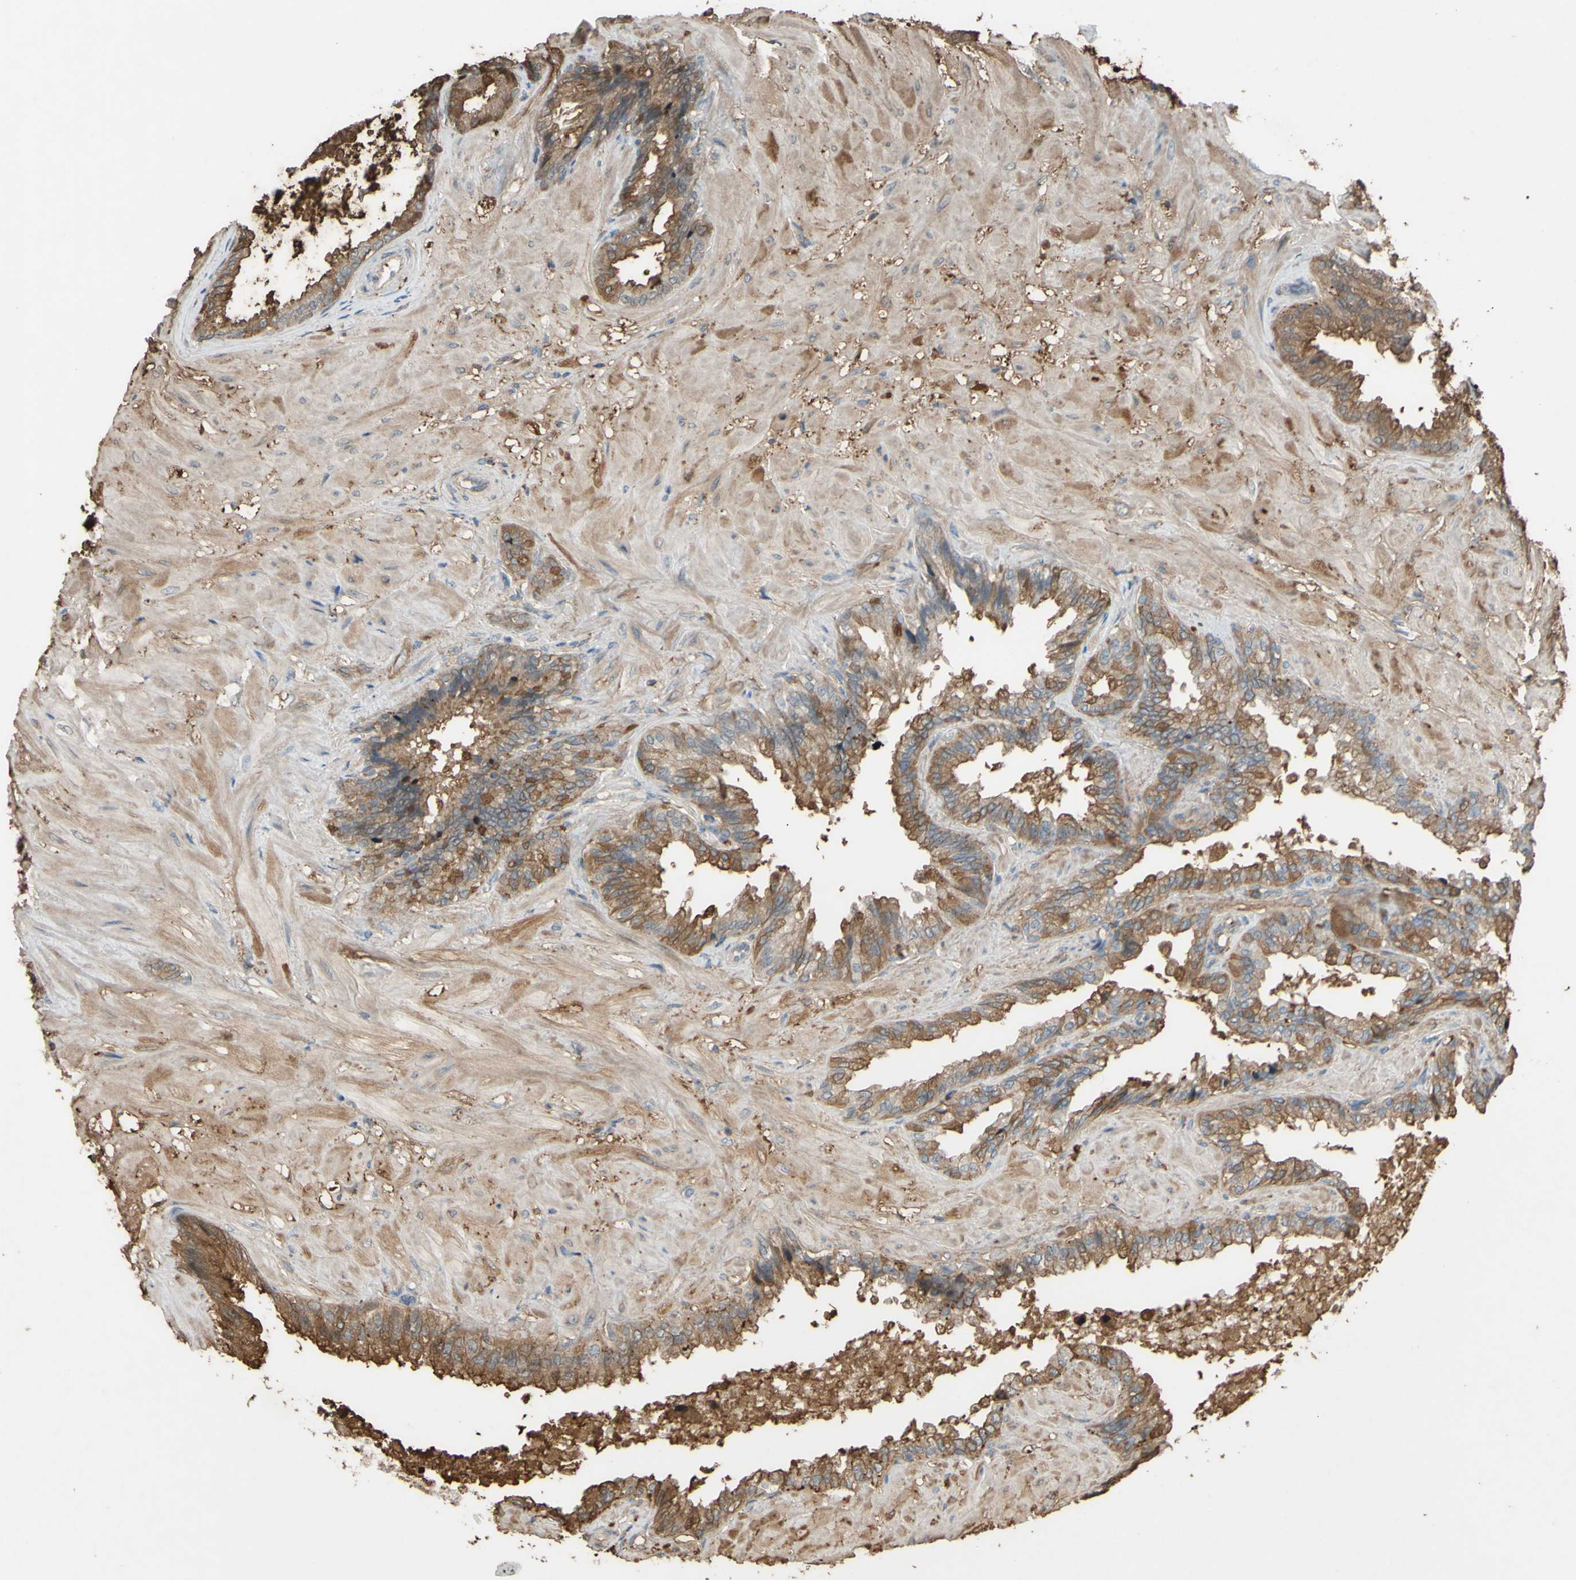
{"staining": {"intensity": "moderate", "quantity": "<25%", "location": "cytoplasmic/membranous"}, "tissue": "seminal vesicle", "cell_type": "Glandular cells", "image_type": "normal", "snomed": [{"axis": "morphology", "description": "Normal tissue, NOS"}, {"axis": "topography", "description": "Seminal veicle"}], "caption": "This micrograph exhibits immunohistochemistry staining of benign seminal vesicle, with low moderate cytoplasmic/membranous staining in approximately <25% of glandular cells.", "gene": "PTGDS", "patient": {"sex": "male", "age": 46}}